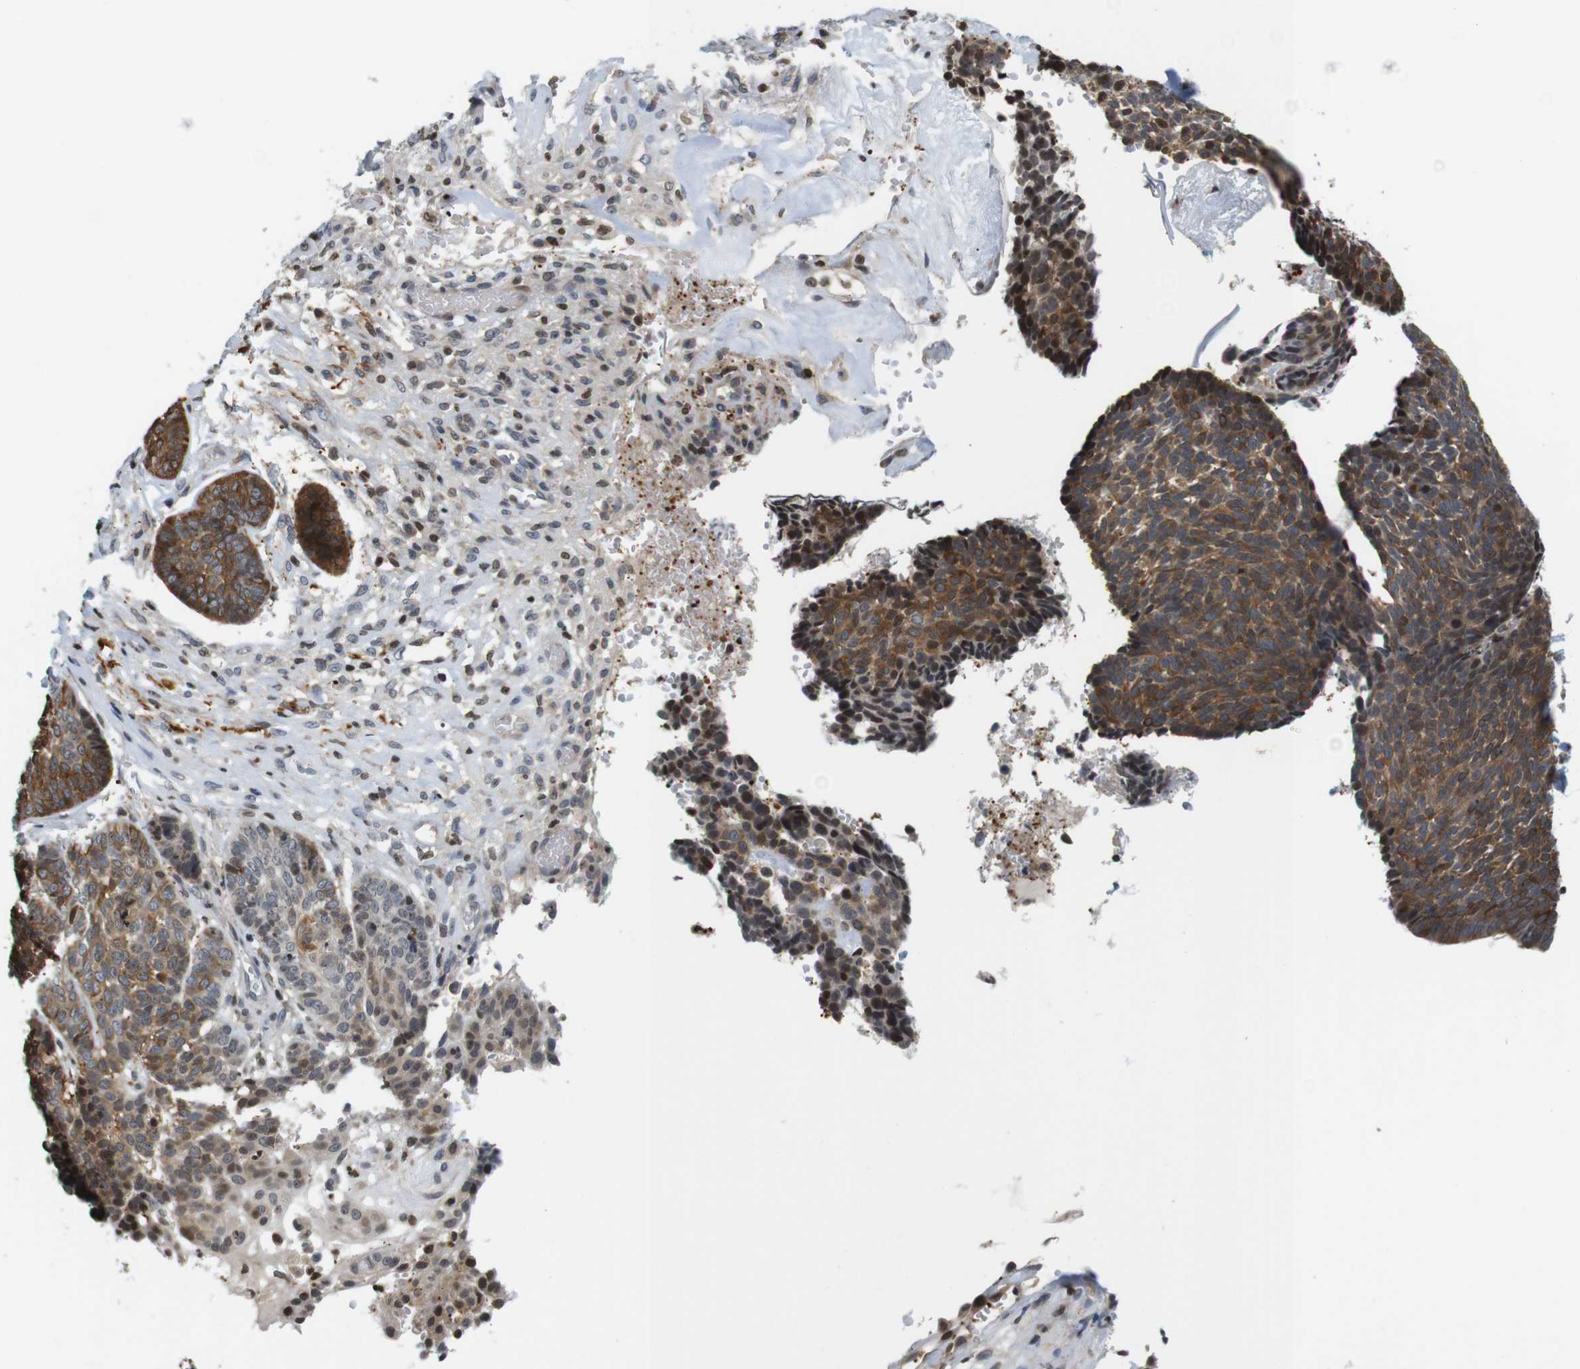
{"staining": {"intensity": "moderate", "quantity": ">75%", "location": "cytoplasmic/membranous,nuclear"}, "tissue": "skin cancer", "cell_type": "Tumor cells", "image_type": "cancer", "snomed": [{"axis": "morphology", "description": "Basal cell carcinoma"}, {"axis": "topography", "description": "Skin"}], "caption": "Moderate cytoplasmic/membranous and nuclear positivity for a protein is present in about >75% of tumor cells of skin cancer (basal cell carcinoma) using immunohistochemistry.", "gene": "MBD1", "patient": {"sex": "male", "age": 84}}